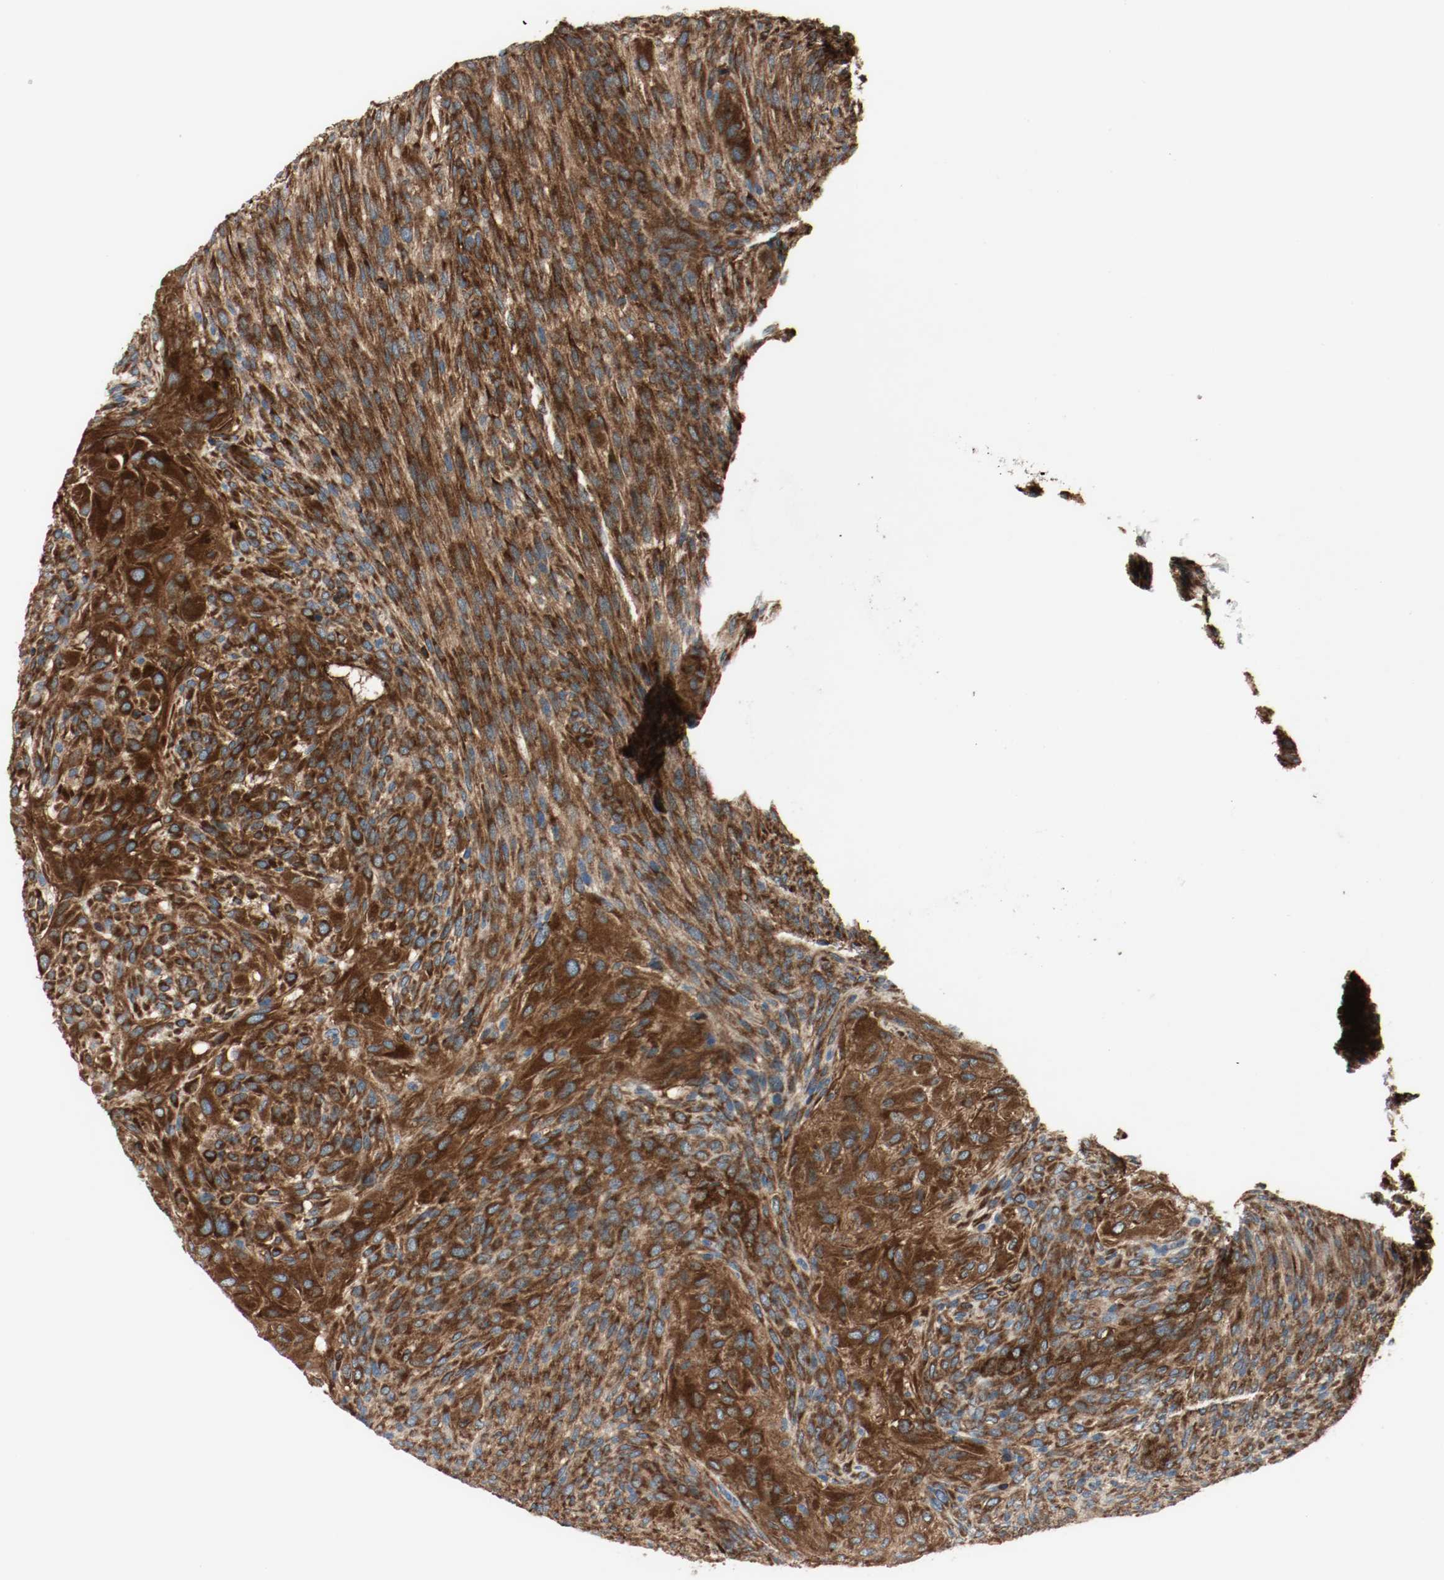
{"staining": {"intensity": "strong", "quantity": ">75%", "location": "cytoplasmic/membranous"}, "tissue": "glioma", "cell_type": "Tumor cells", "image_type": "cancer", "snomed": [{"axis": "morphology", "description": "Glioma, malignant, High grade"}, {"axis": "topography", "description": "Cerebral cortex"}], "caption": "This histopathology image demonstrates high-grade glioma (malignant) stained with IHC to label a protein in brown. The cytoplasmic/membranous of tumor cells show strong positivity for the protein. Nuclei are counter-stained blue.", "gene": "PLCG1", "patient": {"sex": "female", "age": 55}}